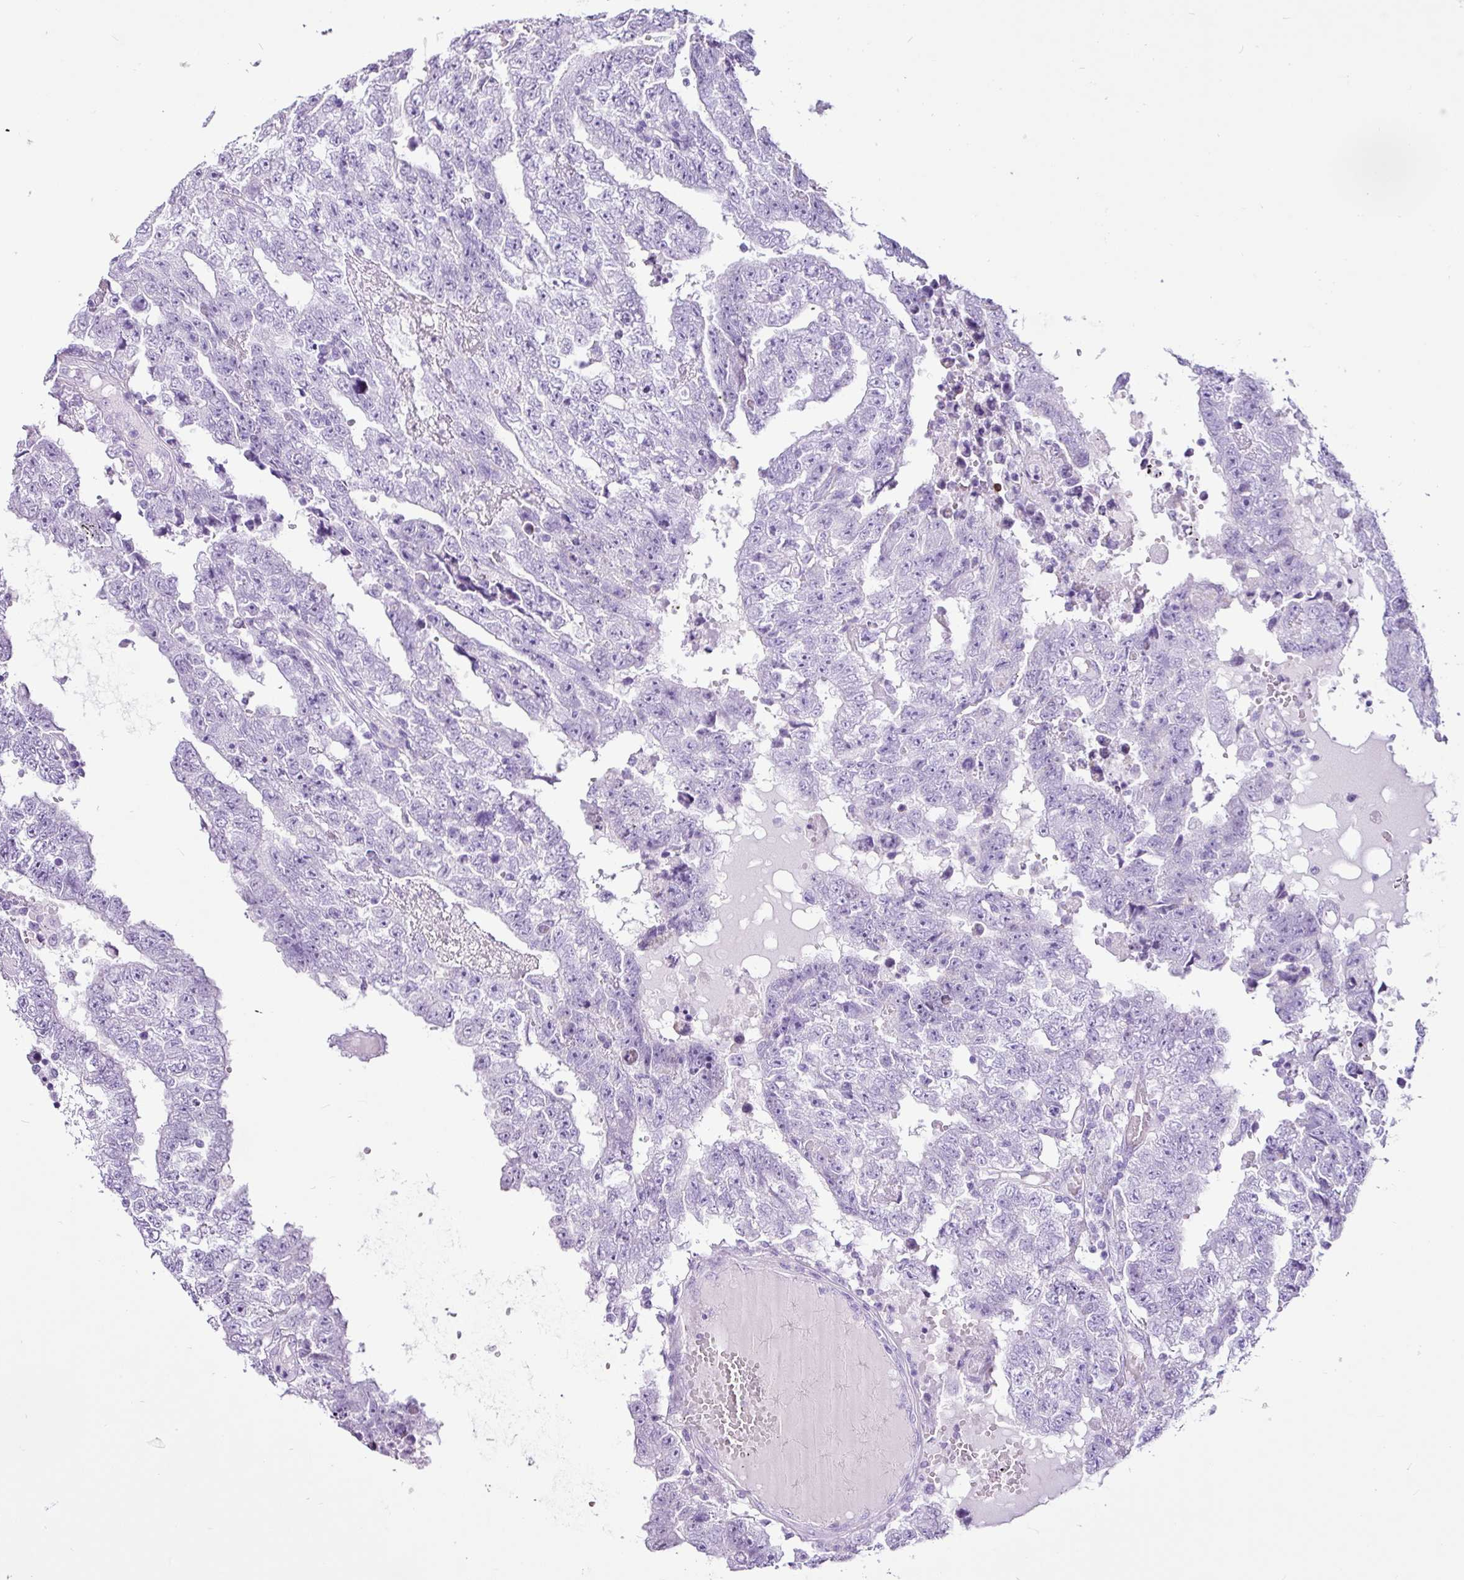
{"staining": {"intensity": "negative", "quantity": "none", "location": "none"}, "tissue": "testis cancer", "cell_type": "Tumor cells", "image_type": "cancer", "snomed": [{"axis": "morphology", "description": "Carcinoma, Embryonal, NOS"}, {"axis": "topography", "description": "Testis"}], "caption": "Protein analysis of testis cancer (embryonal carcinoma) displays no significant positivity in tumor cells.", "gene": "LILRB4", "patient": {"sex": "male", "age": 25}}